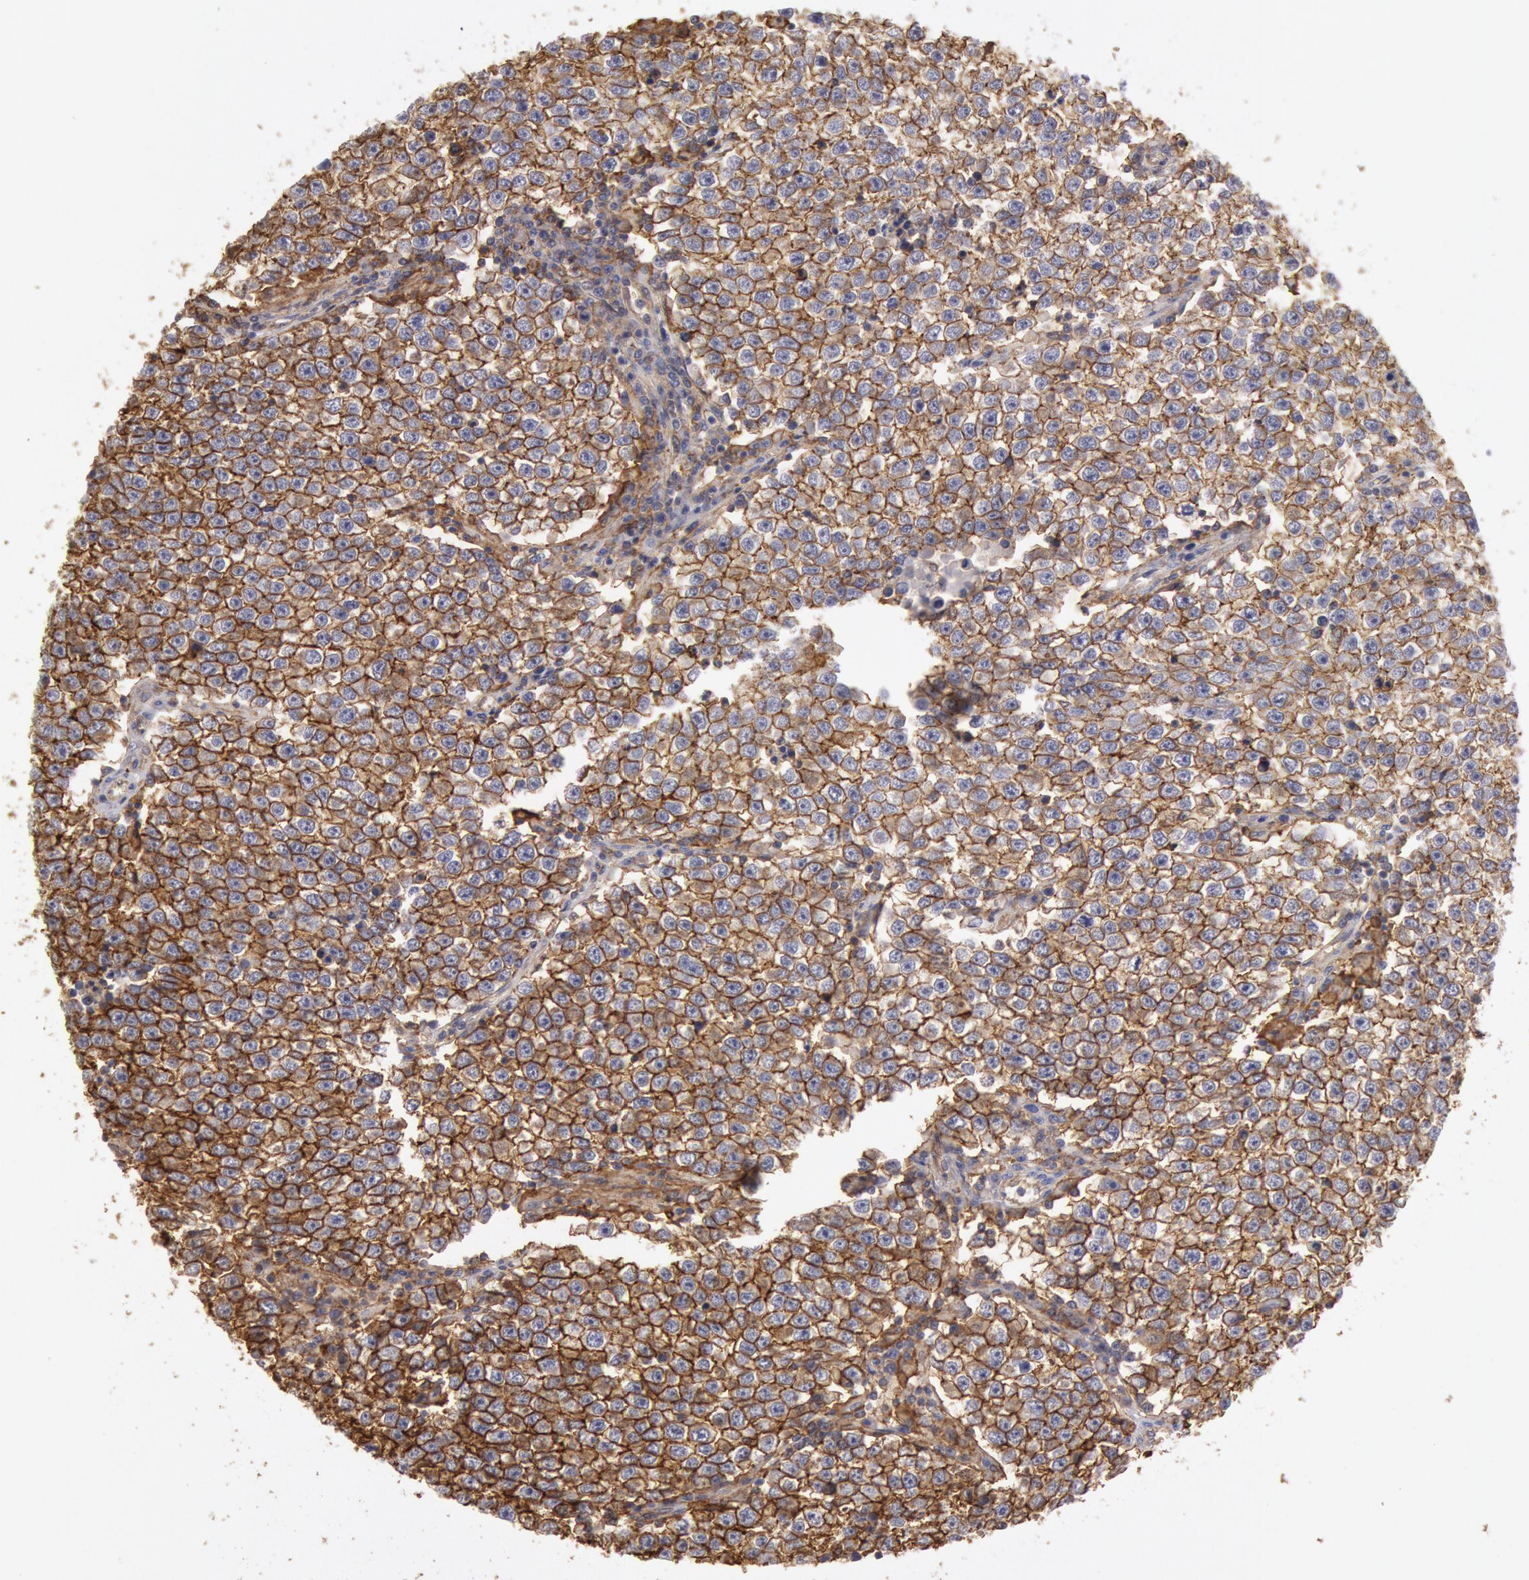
{"staining": {"intensity": "moderate", "quantity": ">75%", "location": "cytoplasmic/membranous"}, "tissue": "testis cancer", "cell_type": "Tumor cells", "image_type": "cancer", "snomed": [{"axis": "morphology", "description": "Seminoma, NOS"}, {"axis": "topography", "description": "Testis"}], "caption": "A brown stain labels moderate cytoplasmic/membranous expression of a protein in testis cancer (seminoma) tumor cells. The protein of interest is shown in brown color, while the nuclei are stained blue.", "gene": "SNAP23", "patient": {"sex": "male", "age": 36}}